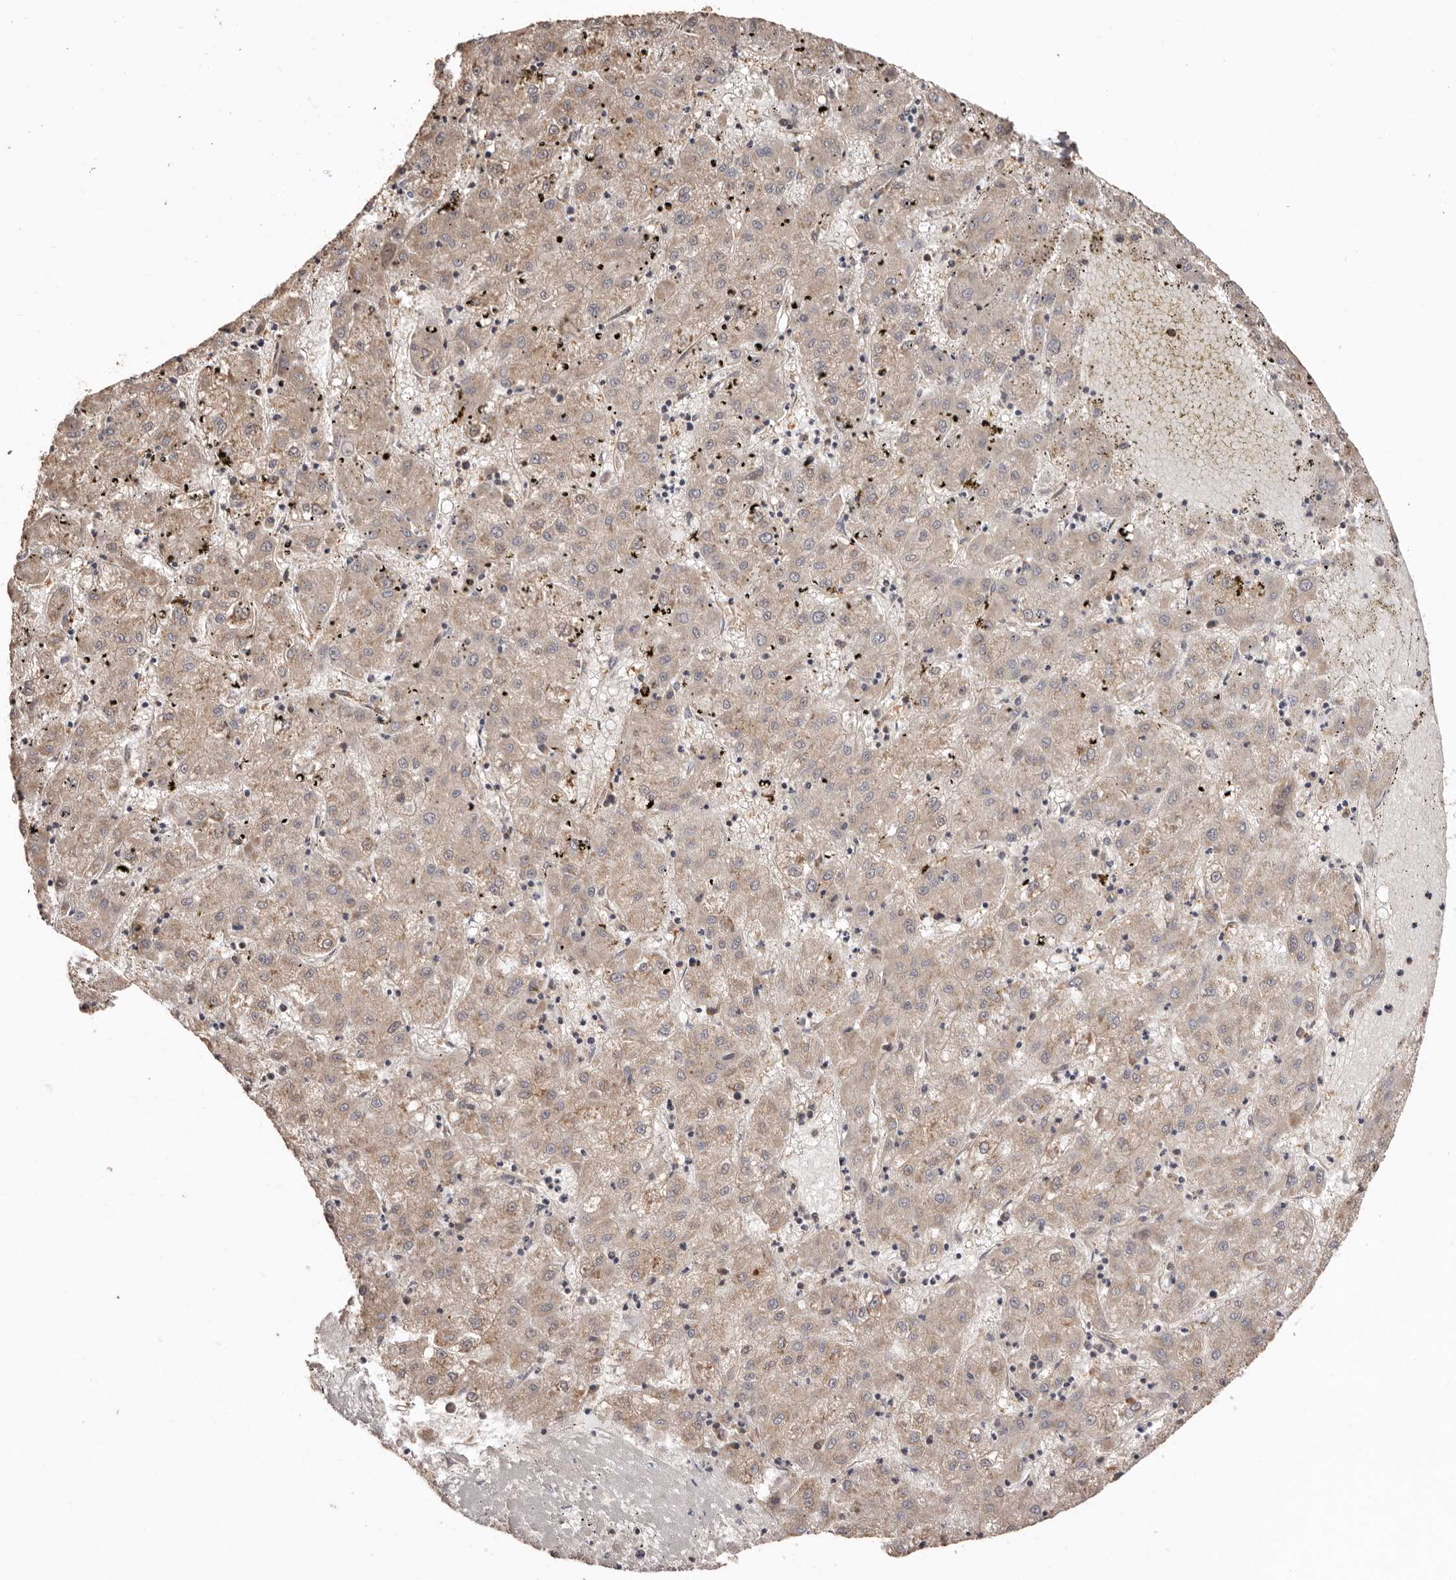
{"staining": {"intensity": "weak", "quantity": ">75%", "location": "cytoplasmic/membranous"}, "tissue": "liver cancer", "cell_type": "Tumor cells", "image_type": "cancer", "snomed": [{"axis": "morphology", "description": "Carcinoma, Hepatocellular, NOS"}, {"axis": "topography", "description": "Liver"}], "caption": "Immunohistochemical staining of human liver cancer demonstrates low levels of weak cytoplasmic/membranous protein expression in about >75% of tumor cells.", "gene": "COQ8B", "patient": {"sex": "male", "age": 72}}